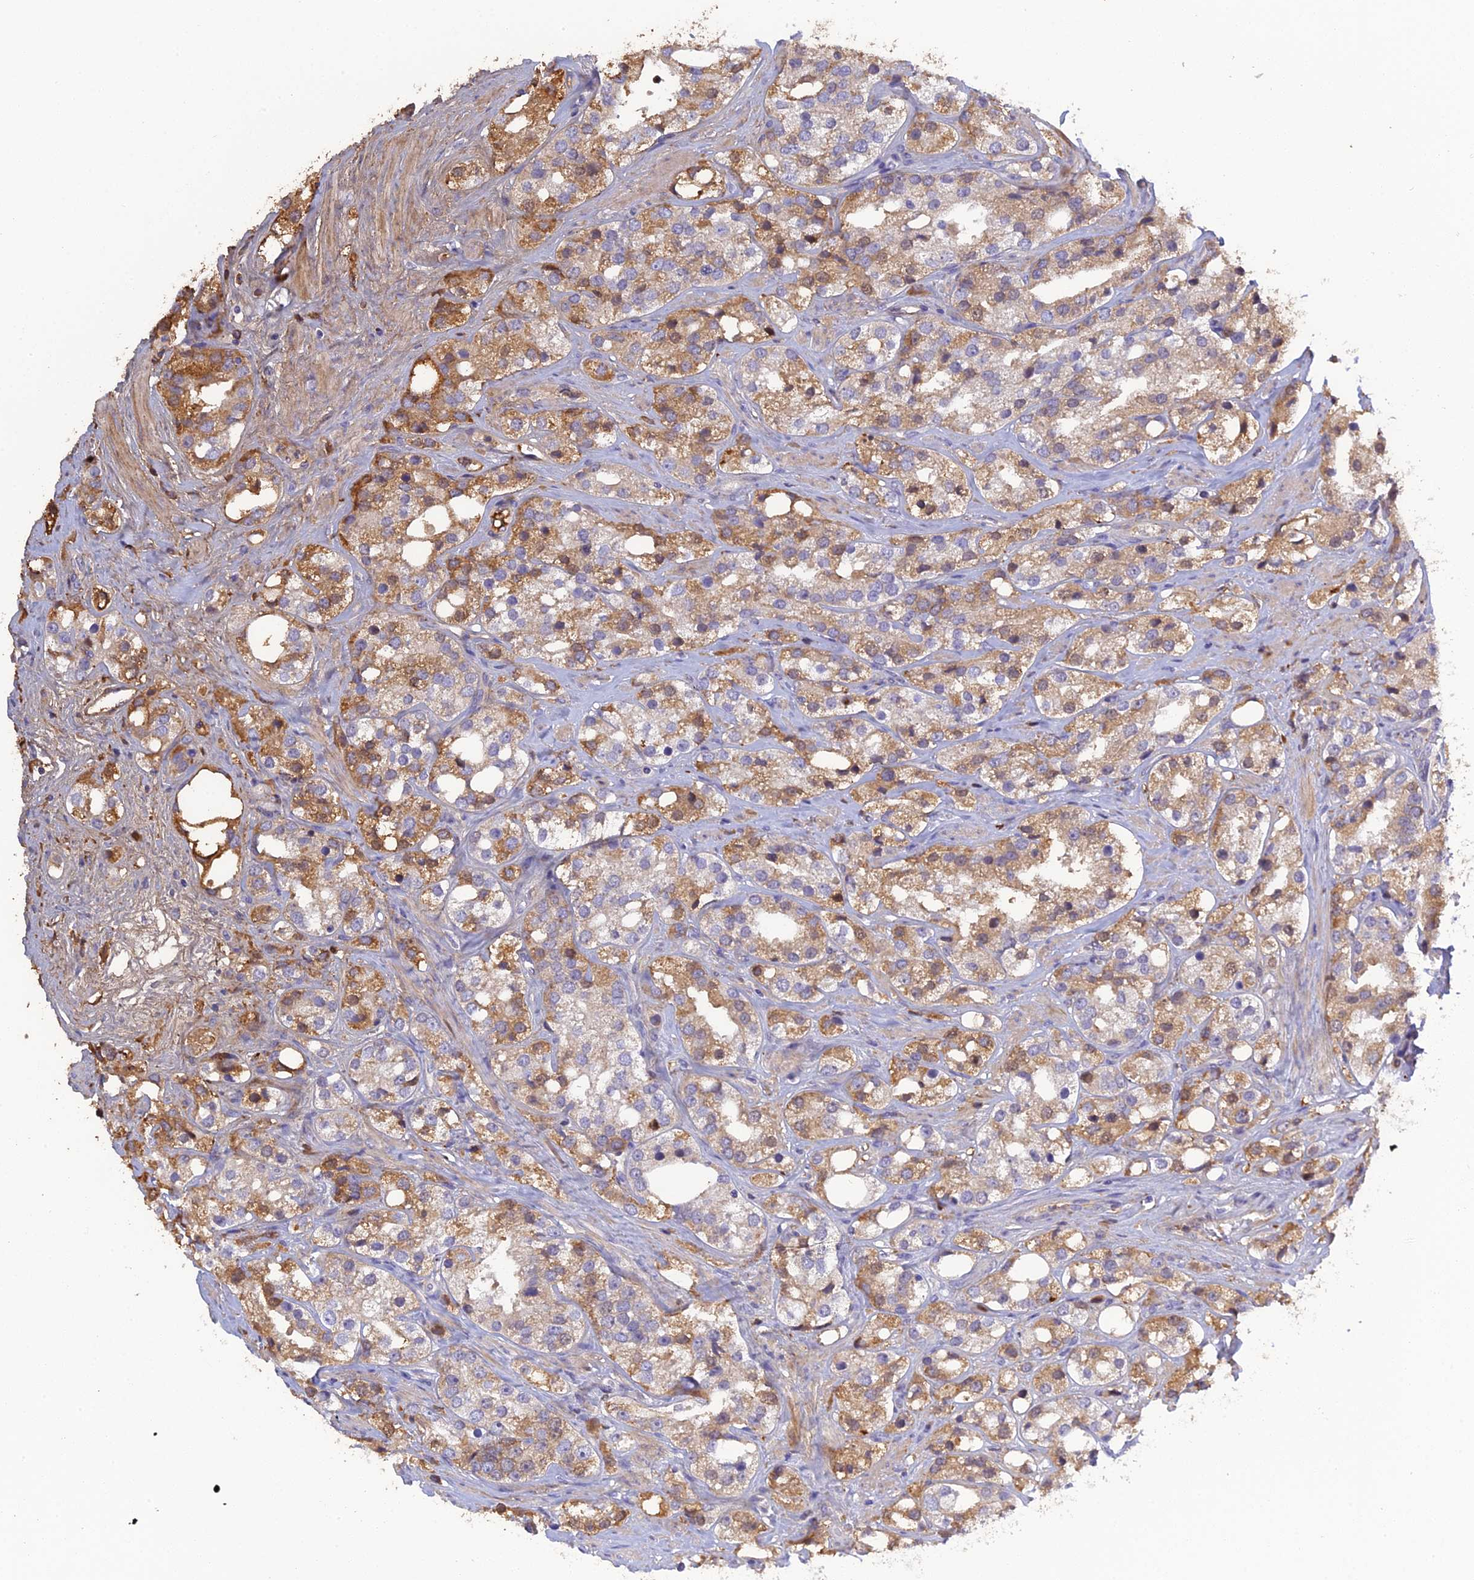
{"staining": {"intensity": "moderate", "quantity": ">75%", "location": "cytoplasmic/membranous"}, "tissue": "prostate cancer", "cell_type": "Tumor cells", "image_type": "cancer", "snomed": [{"axis": "morphology", "description": "Adenocarcinoma, NOS"}, {"axis": "topography", "description": "Prostate"}], "caption": "Moderate cytoplasmic/membranous expression is identified in about >75% of tumor cells in prostate cancer.", "gene": "PZP", "patient": {"sex": "male", "age": 79}}